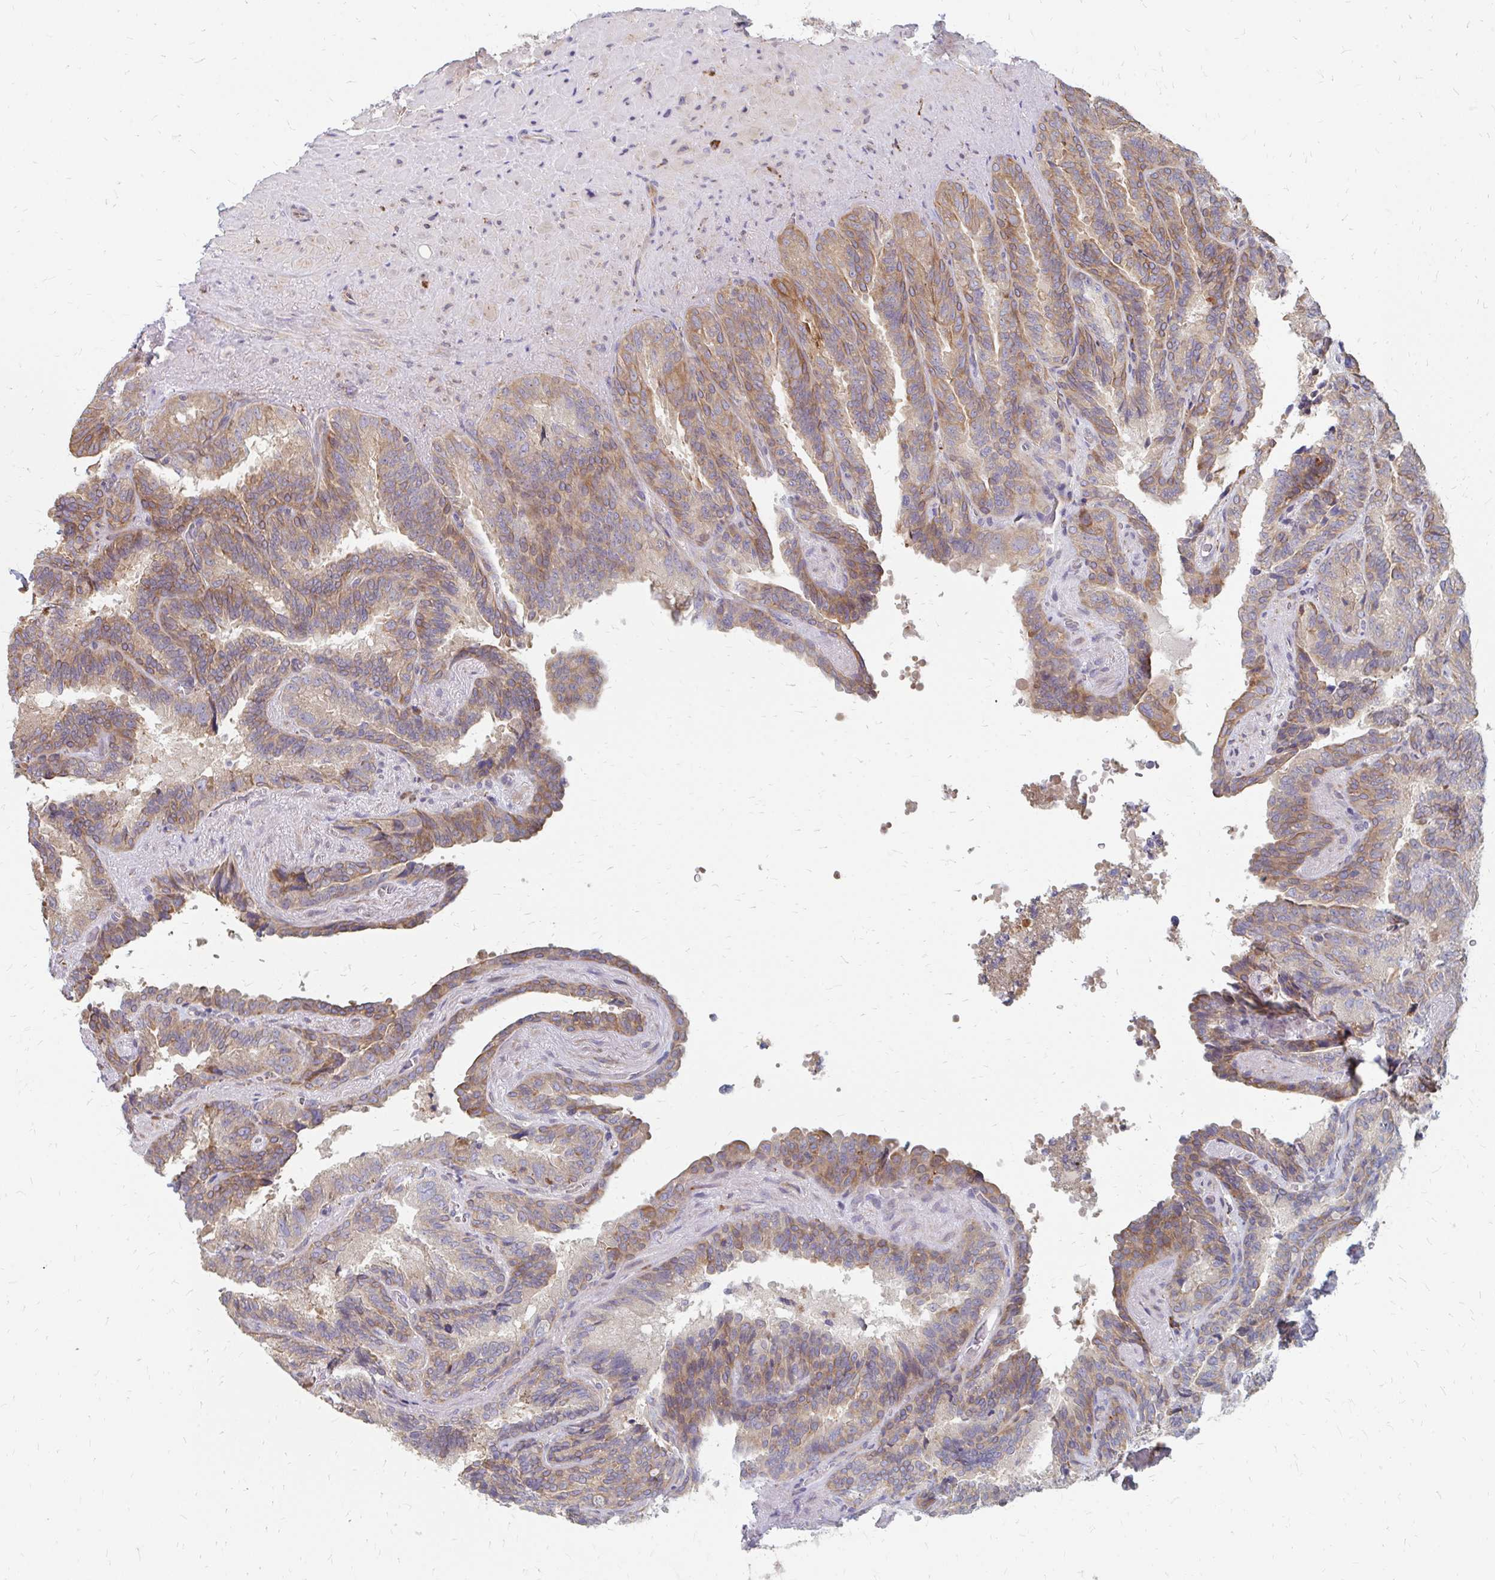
{"staining": {"intensity": "moderate", "quantity": ">75%", "location": "cytoplasmic/membranous"}, "tissue": "seminal vesicle", "cell_type": "Glandular cells", "image_type": "normal", "snomed": [{"axis": "morphology", "description": "Normal tissue, NOS"}, {"axis": "topography", "description": "Seminal veicle"}], "caption": "Seminal vesicle stained with immunohistochemistry shows moderate cytoplasmic/membranous staining in about >75% of glandular cells.", "gene": "PPP1R13L", "patient": {"sex": "male", "age": 60}}